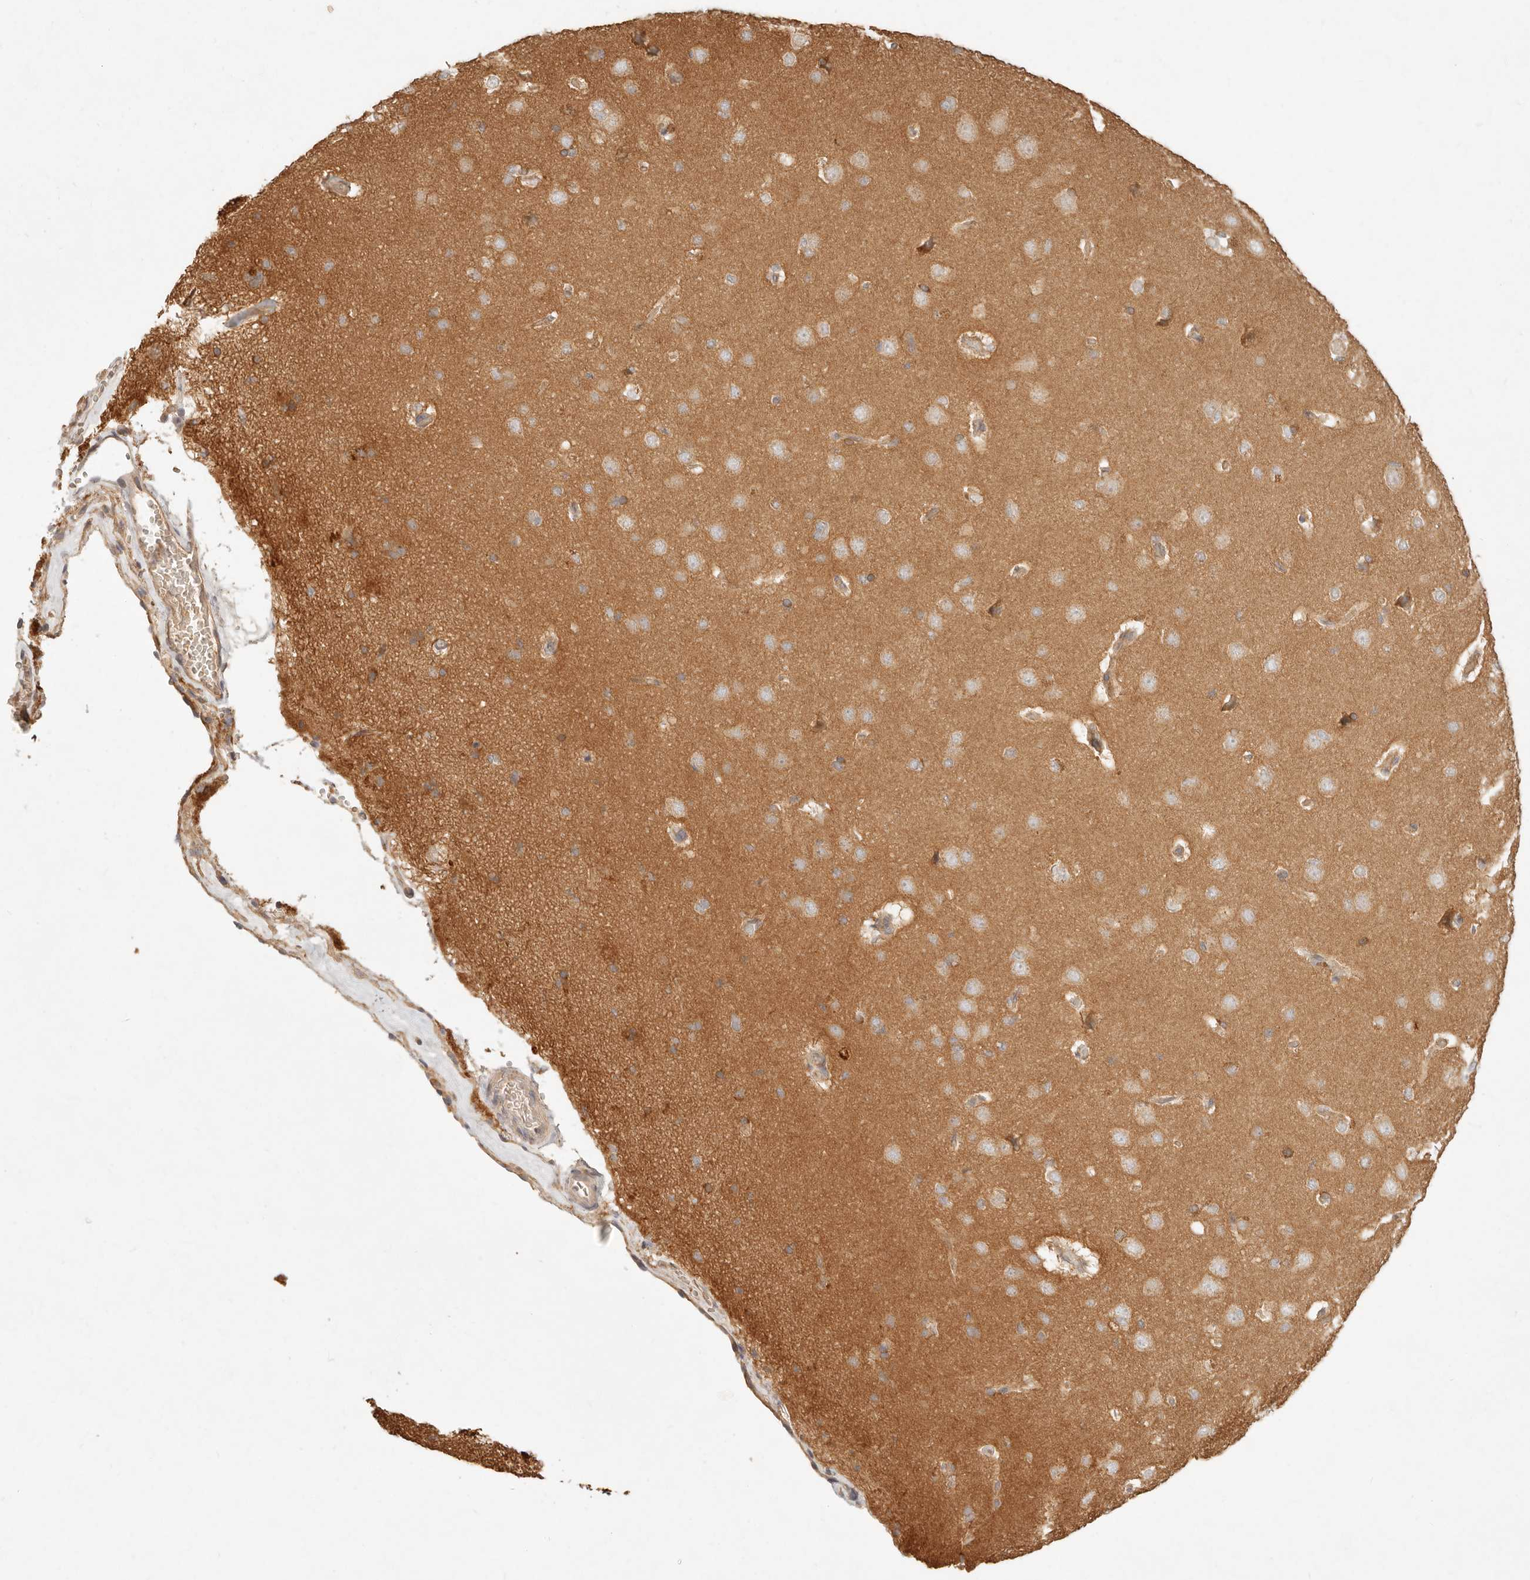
{"staining": {"intensity": "weak", "quantity": ">75%", "location": "cytoplasmic/membranous"}, "tissue": "cerebral cortex", "cell_type": "Endothelial cells", "image_type": "normal", "snomed": [{"axis": "morphology", "description": "Normal tissue, NOS"}, {"axis": "topography", "description": "Cerebral cortex"}], "caption": "Protein staining shows weak cytoplasmic/membranous expression in about >75% of endothelial cells in benign cerebral cortex. (DAB (3,3'-diaminobenzidine) = brown stain, brightfield microscopy at high magnification).", "gene": "PPP1R3B", "patient": {"sex": "male", "age": 62}}